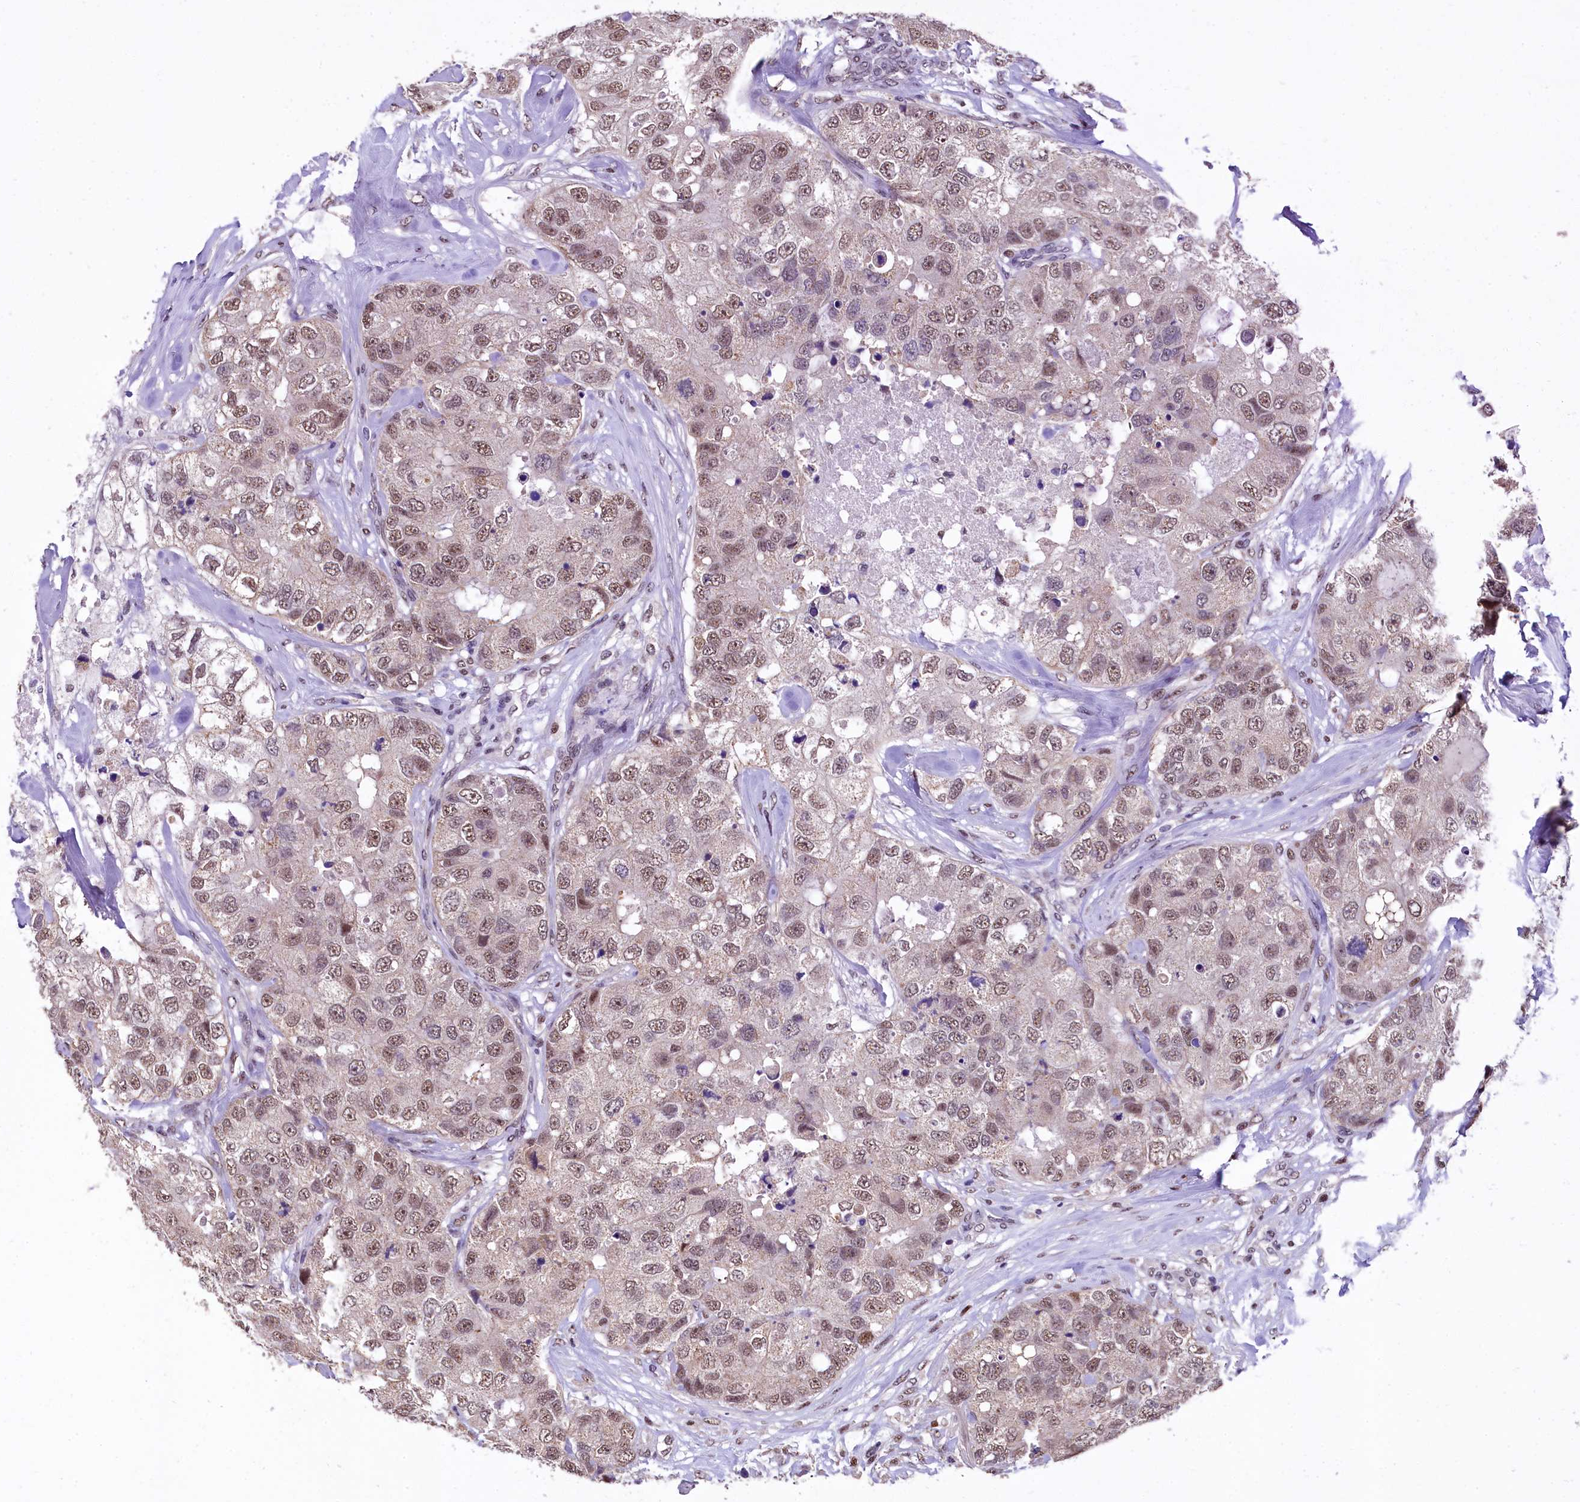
{"staining": {"intensity": "moderate", "quantity": ">75%", "location": "nuclear"}, "tissue": "breast cancer", "cell_type": "Tumor cells", "image_type": "cancer", "snomed": [{"axis": "morphology", "description": "Duct carcinoma"}, {"axis": "topography", "description": "Breast"}], "caption": "A brown stain labels moderate nuclear positivity of a protein in breast infiltrating ductal carcinoma tumor cells.", "gene": "HECTD4", "patient": {"sex": "female", "age": 62}}